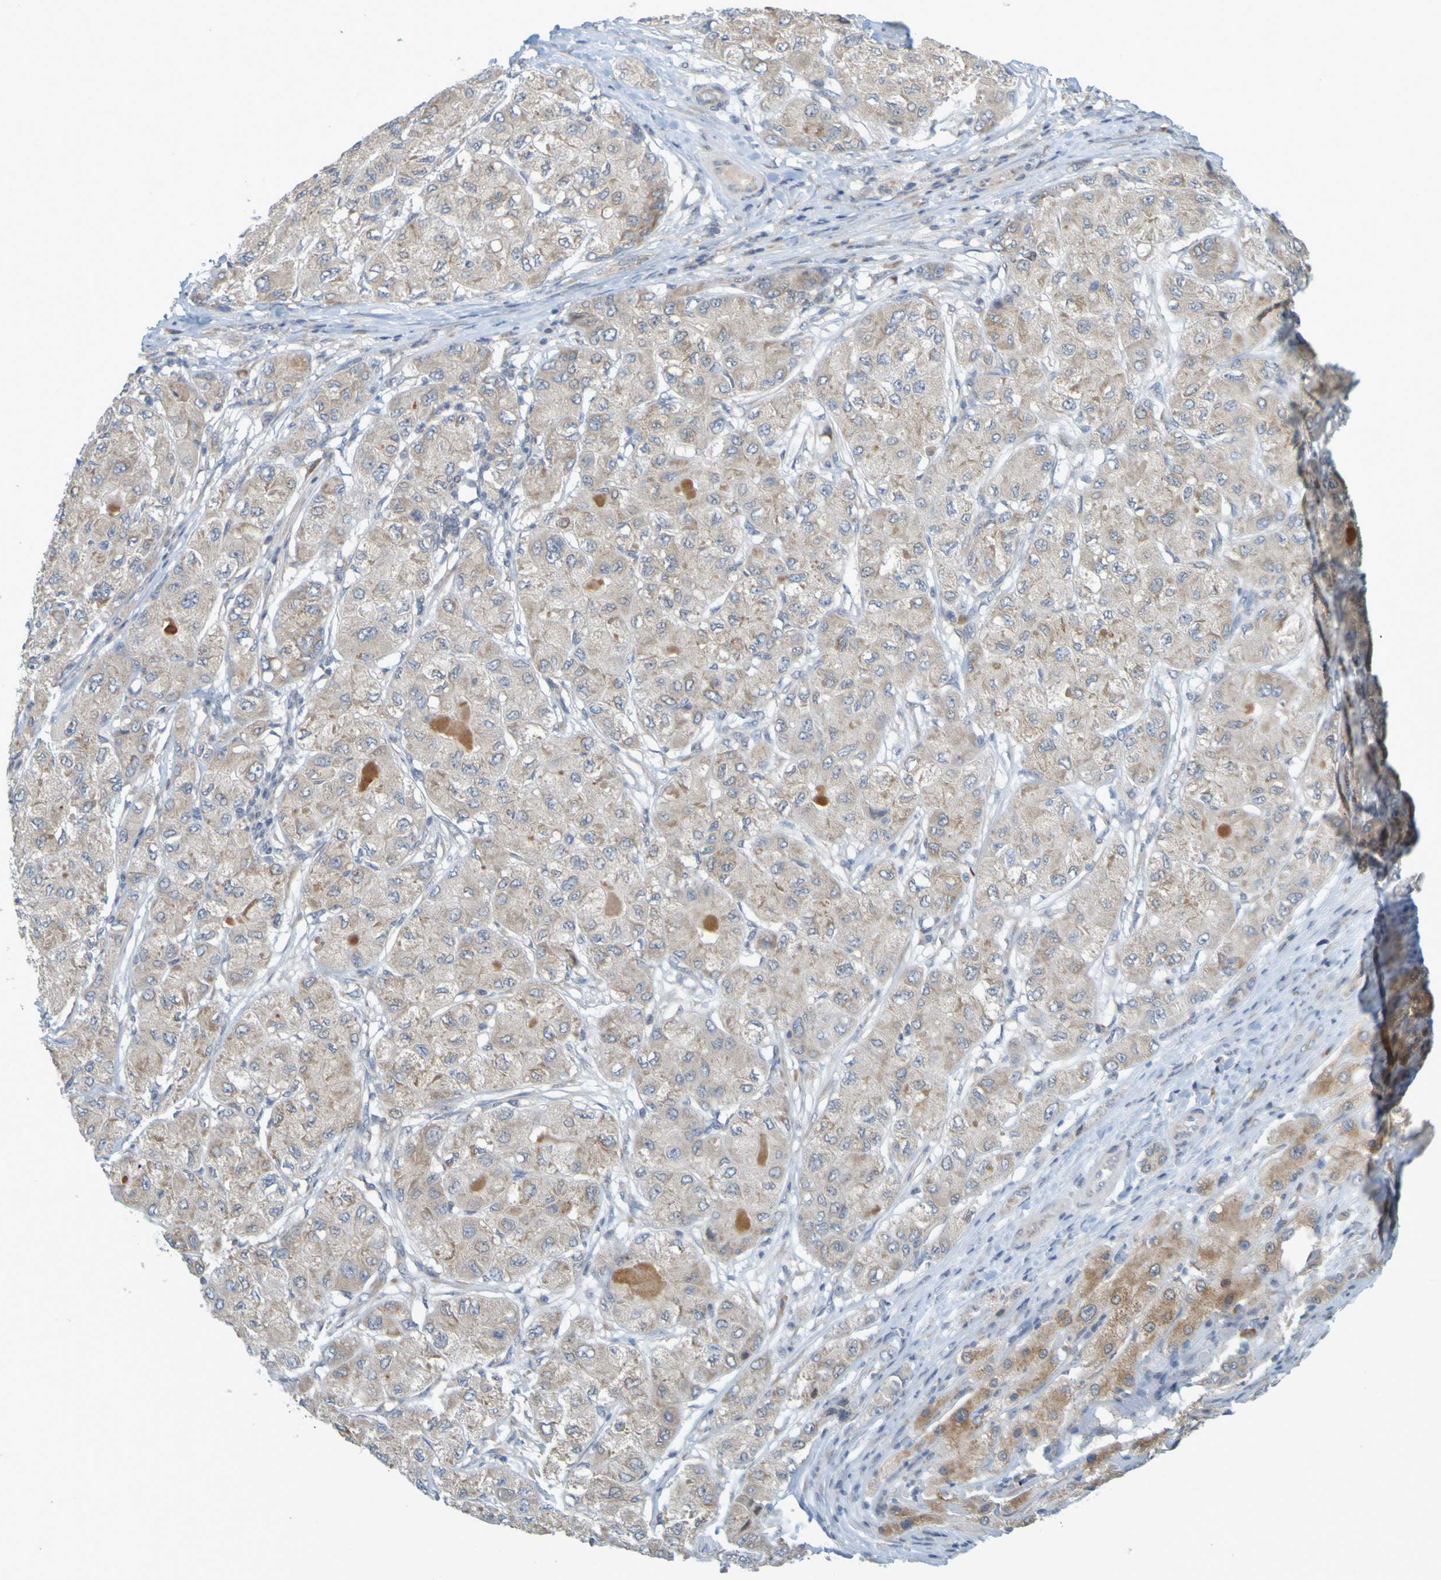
{"staining": {"intensity": "weak", "quantity": ">75%", "location": "cytoplasmic/membranous"}, "tissue": "liver cancer", "cell_type": "Tumor cells", "image_type": "cancer", "snomed": [{"axis": "morphology", "description": "Carcinoma, Hepatocellular, NOS"}, {"axis": "topography", "description": "Liver"}], "caption": "A high-resolution histopathology image shows immunohistochemistry staining of liver hepatocellular carcinoma, which exhibits weak cytoplasmic/membranous expression in approximately >75% of tumor cells.", "gene": "MOGS", "patient": {"sex": "male", "age": 80}}